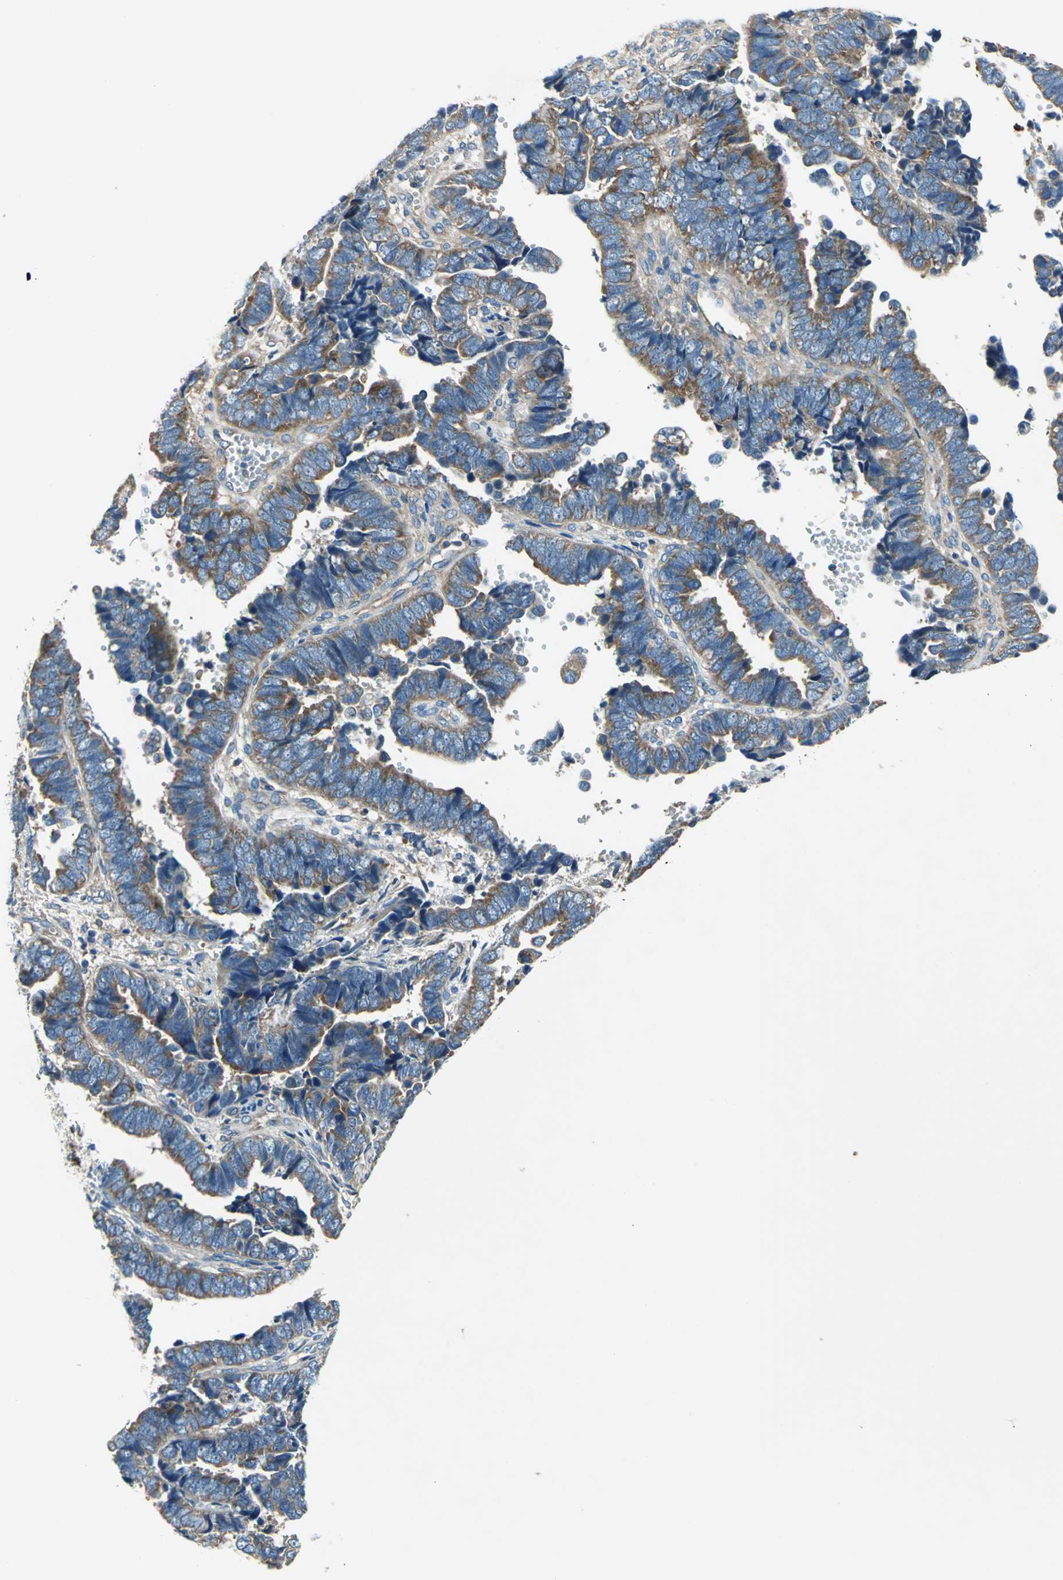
{"staining": {"intensity": "moderate", "quantity": ">75%", "location": "cytoplasmic/membranous"}, "tissue": "endometrial cancer", "cell_type": "Tumor cells", "image_type": "cancer", "snomed": [{"axis": "morphology", "description": "Adenocarcinoma, NOS"}, {"axis": "topography", "description": "Endometrium"}], "caption": "Tumor cells reveal moderate cytoplasmic/membranous positivity in approximately >75% of cells in endometrial adenocarcinoma.", "gene": "DDX3Y", "patient": {"sex": "female", "age": 75}}